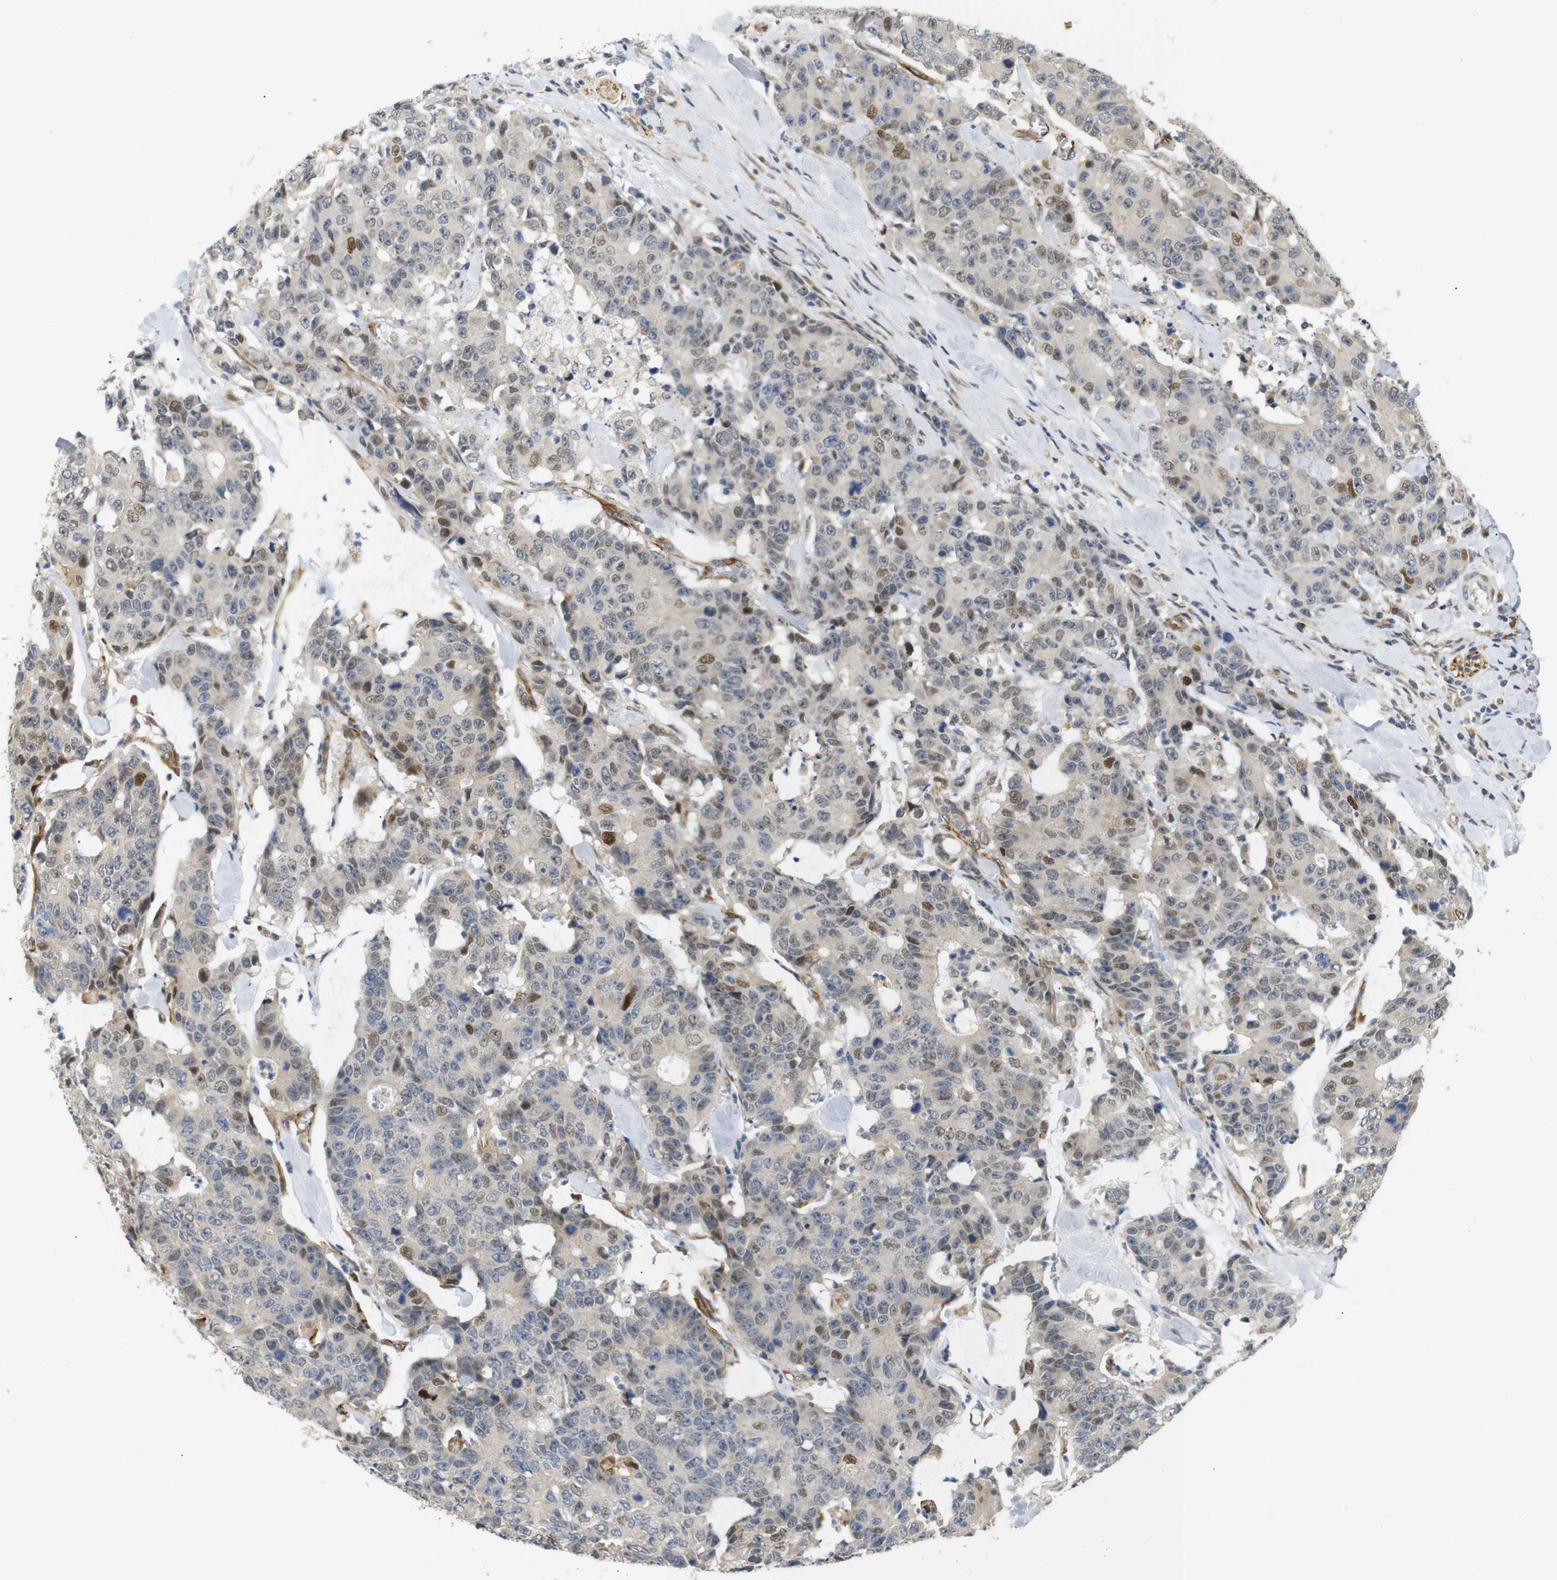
{"staining": {"intensity": "moderate", "quantity": "25%-75%", "location": "cytoplasmic/membranous,nuclear"}, "tissue": "colorectal cancer", "cell_type": "Tumor cells", "image_type": "cancer", "snomed": [{"axis": "morphology", "description": "Adenocarcinoma, NOS"}, {"axis": "topography", "description": "Colon"}], "caption": "Human colorectal cancer stained for a protein (brown) exhibits moderate cytoplasmic/membranous and nuclear positive expression in about 25%-75% of tumor cells.", "gene": "SYDE1", "patient": {"sex": "female", "age": 86}}